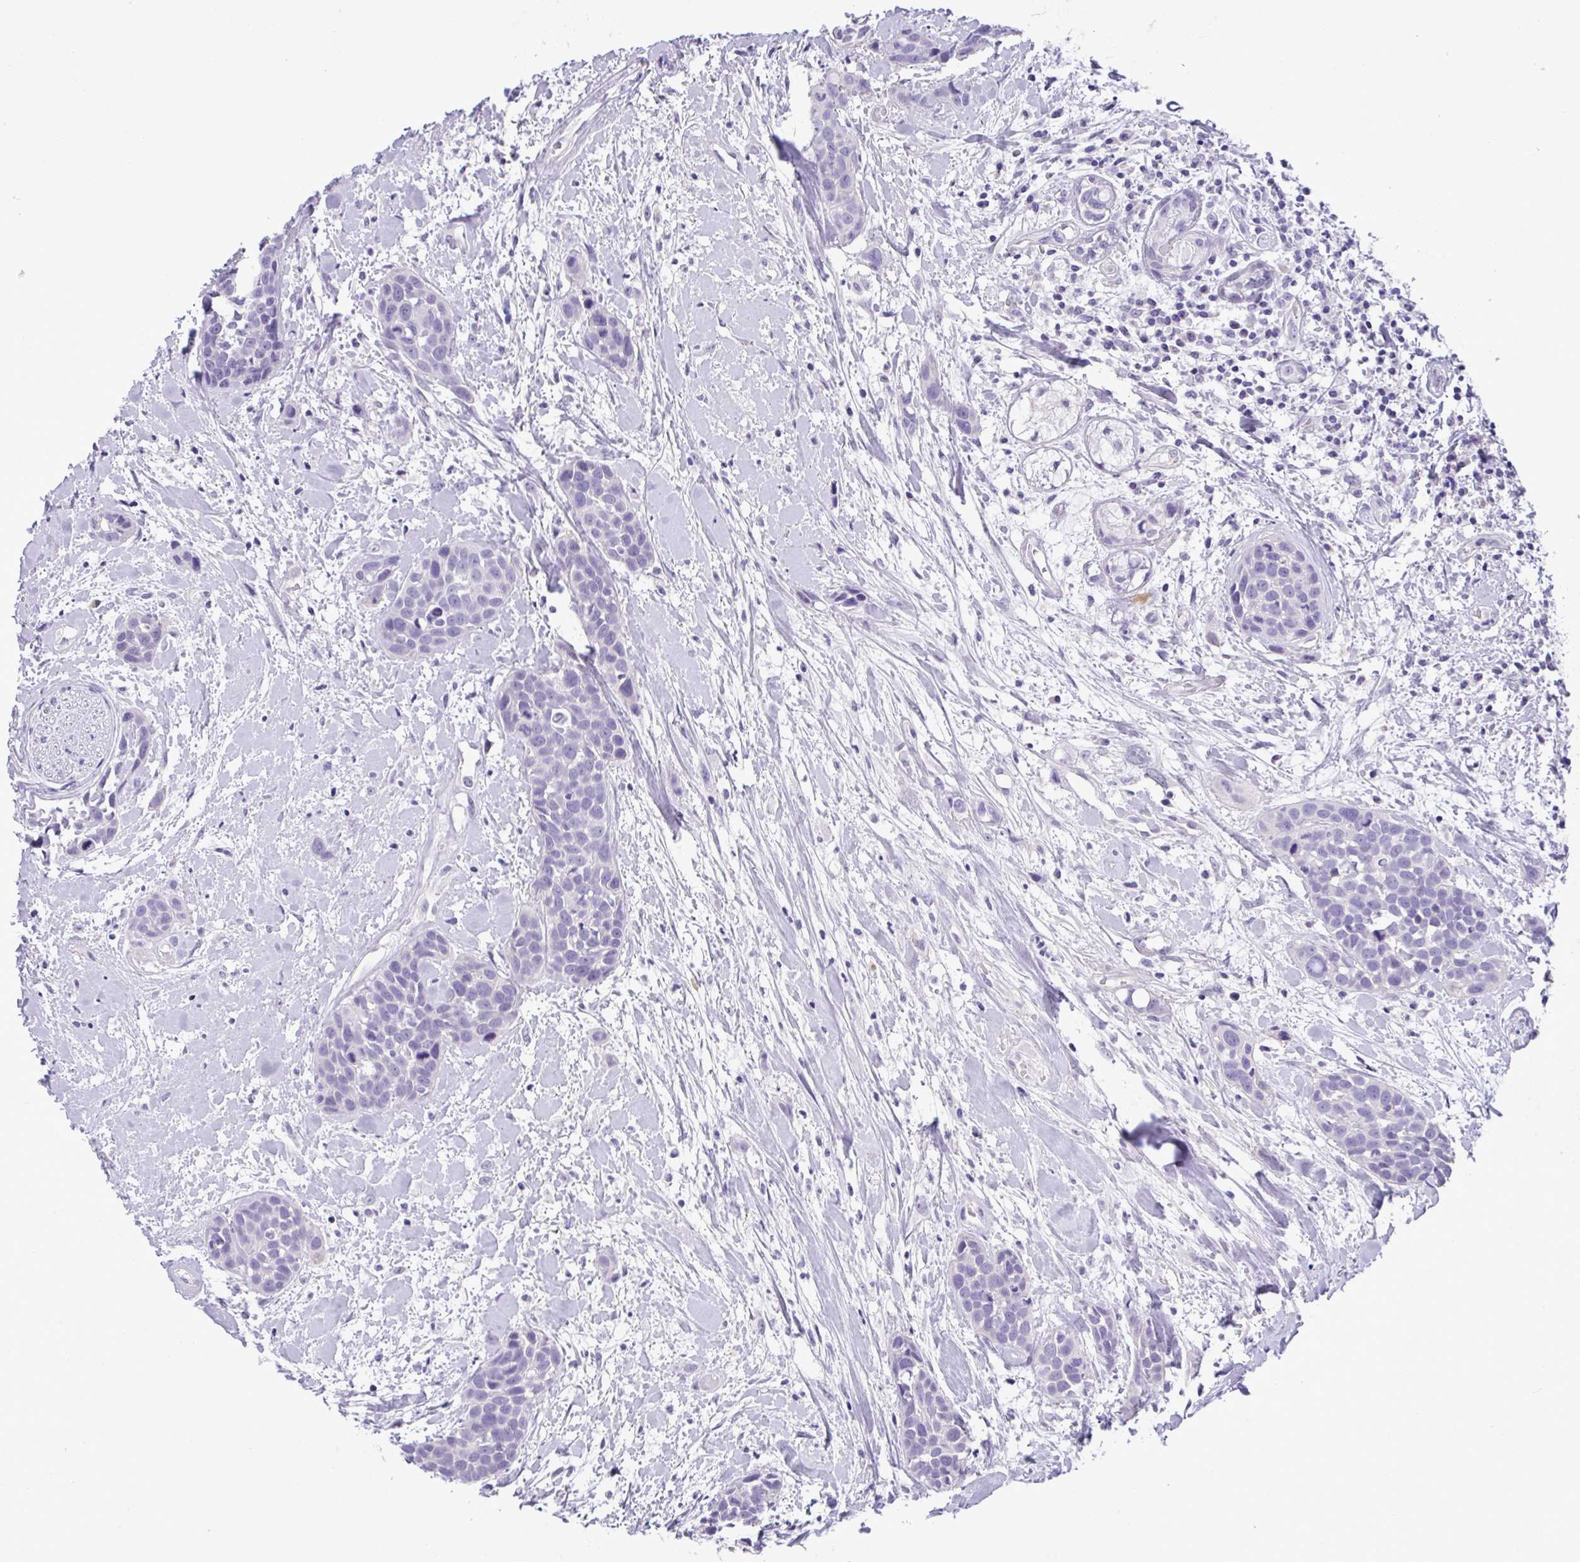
{"staining": {"intensity": "negative", "quantity": "none", "location": "none"}, "tissue": "head and neck cancer", "cell_type": "Tumor cells", "image_type": "cancer", "snomed": [{"axis": "morphology", "description": "Squamous cell carcinoma, NOS"}, {"axis": "topography", "description": "Head-Neck"}], "caption": "DAB (3,3'-diaminobenzidine) immunohistochemical staining of human head and neck cancer shows no significant staining in tumor cells. The staining is performed using DAB brown chromogen with nuclei counter-stained in using hematoxylin.", "gene": "YBX2", "patient": {"sex": "female", "age": 50}}